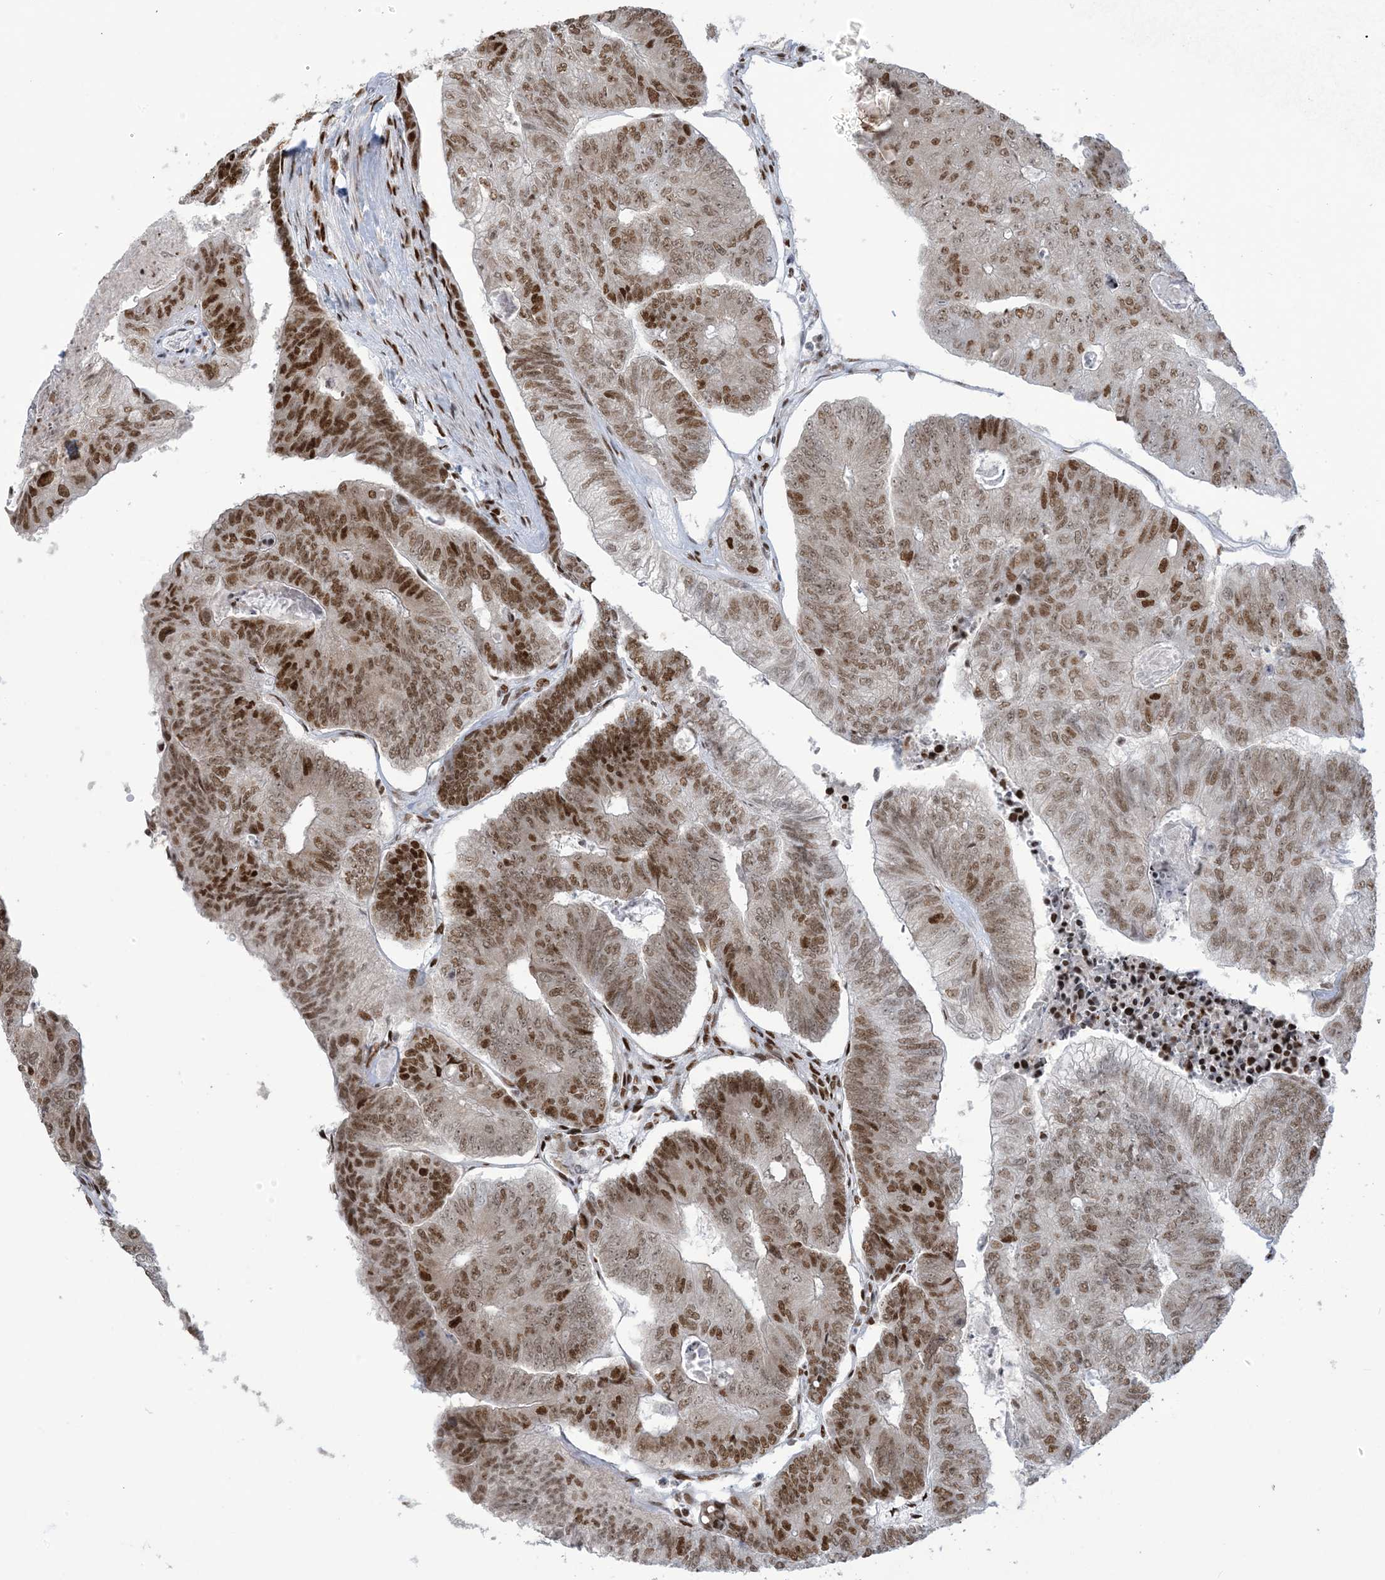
{"staining": {"intensity": "moderate", "quantity": ">75%", "location": "nuclear"}, "tissue": "colorectal cancer", "cell_type": "Tumor cells", "image_type": "cancer", "snomed": [{"axis": "morphology", "description": "Adenocarcinoma, NOS"}, {"axis": "topography", "description": "Colon"}], "caption": "There is medium levels of moderate nuclear positivity in tumor cells of colorectal adenocarcinoma, as demonstrated by immunohistochemical staining (brown color).", "gene": "STAG1", "patient": {"sex": "female", "age": 67}}